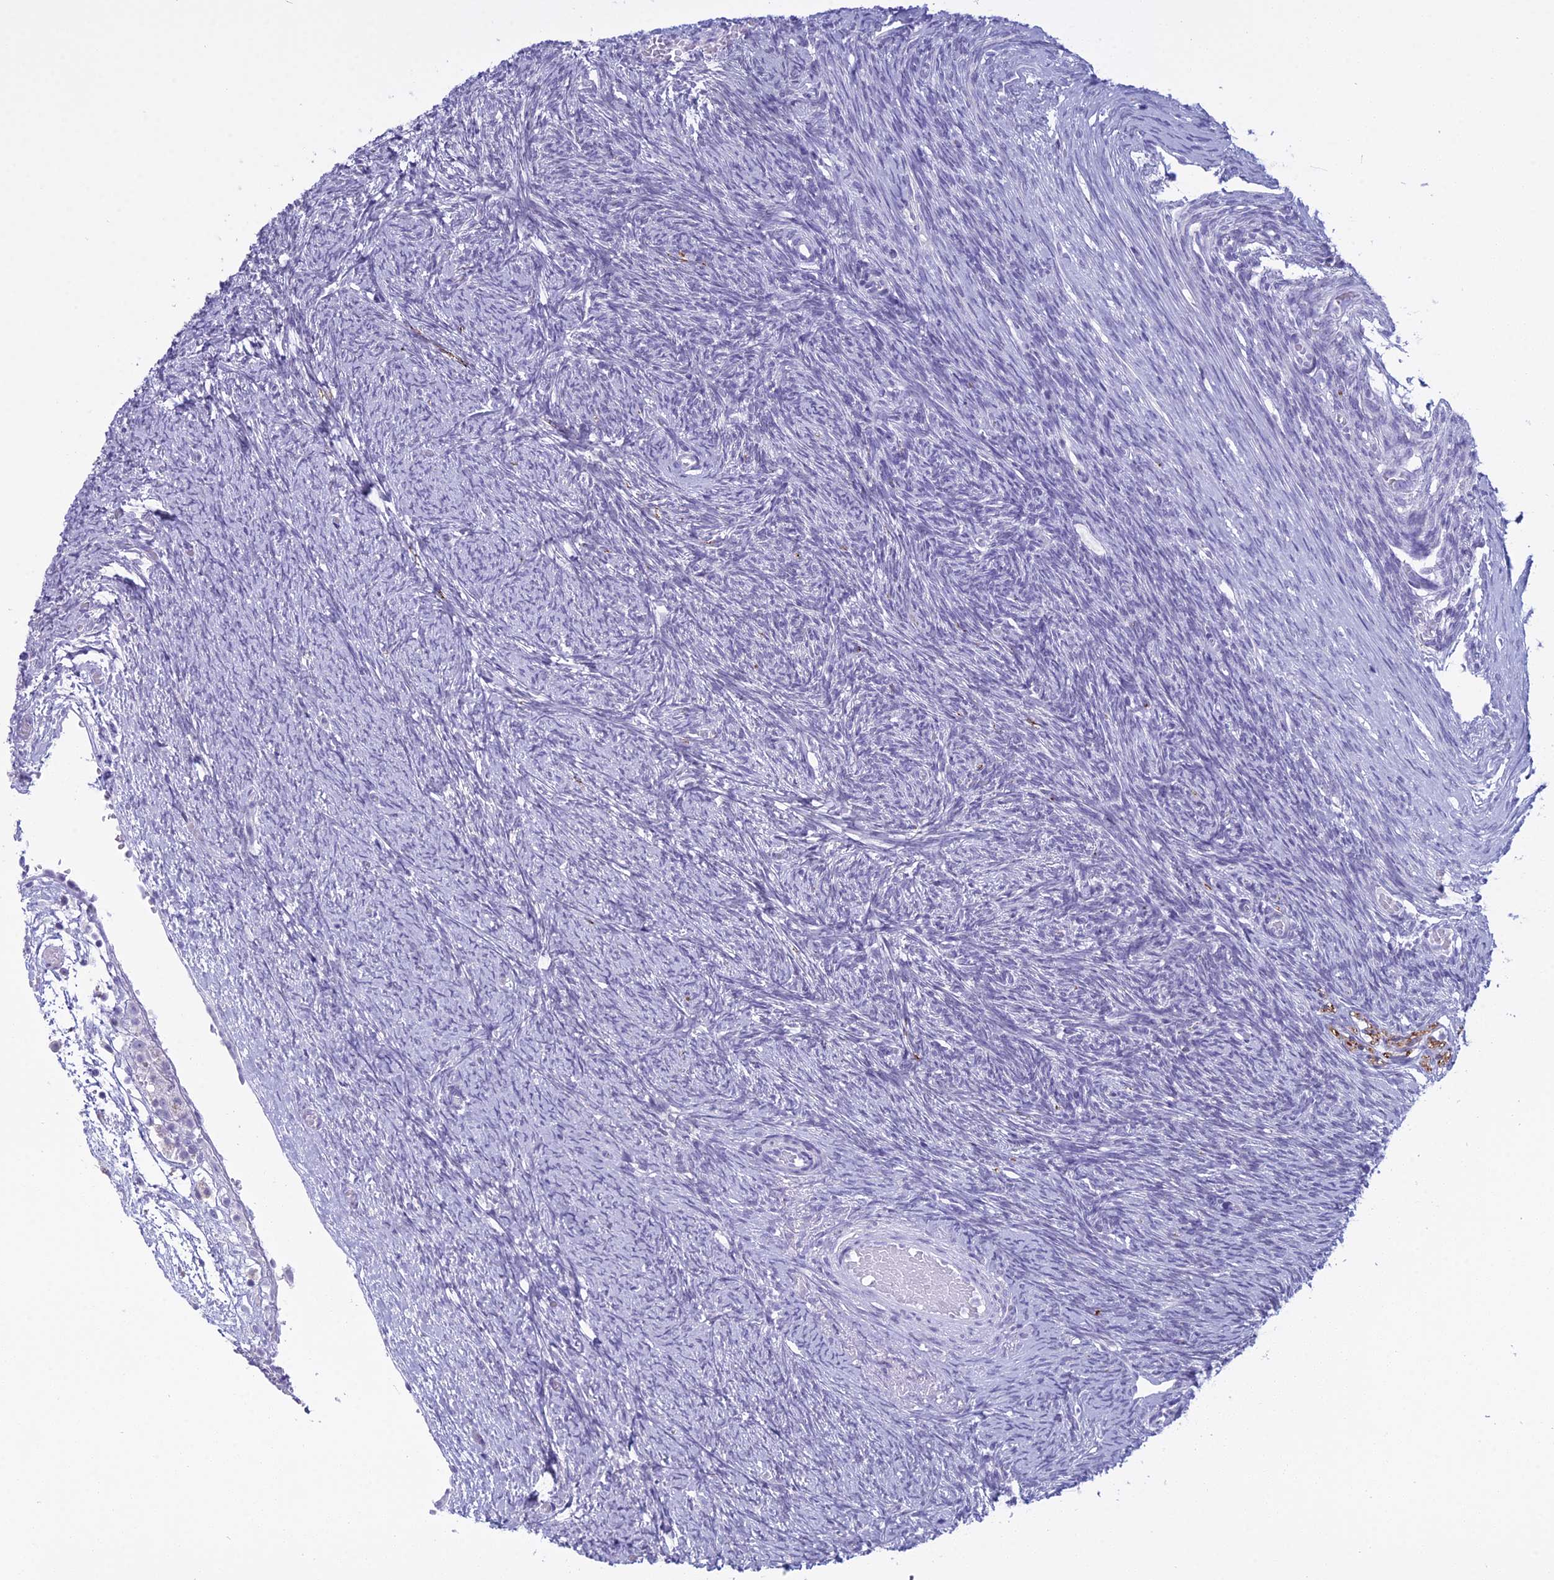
{"staining": {"intensity": "negative", "quantity": "none", "location": "none"}, "tissue": "ovary", "cell_type": "Ovarian stroma cells", "image_type": "normal", "snomed": [{"axis": "morphology", "description": "Normal tissue, NOS"}, {"axis": "topography", "description": "Ovary"}], "caption": "Image shows no protein staining in ovarian stroma cells of benign ovary.", "gene": "MAP6", "patient": {"sex": "female", "age": 44}}